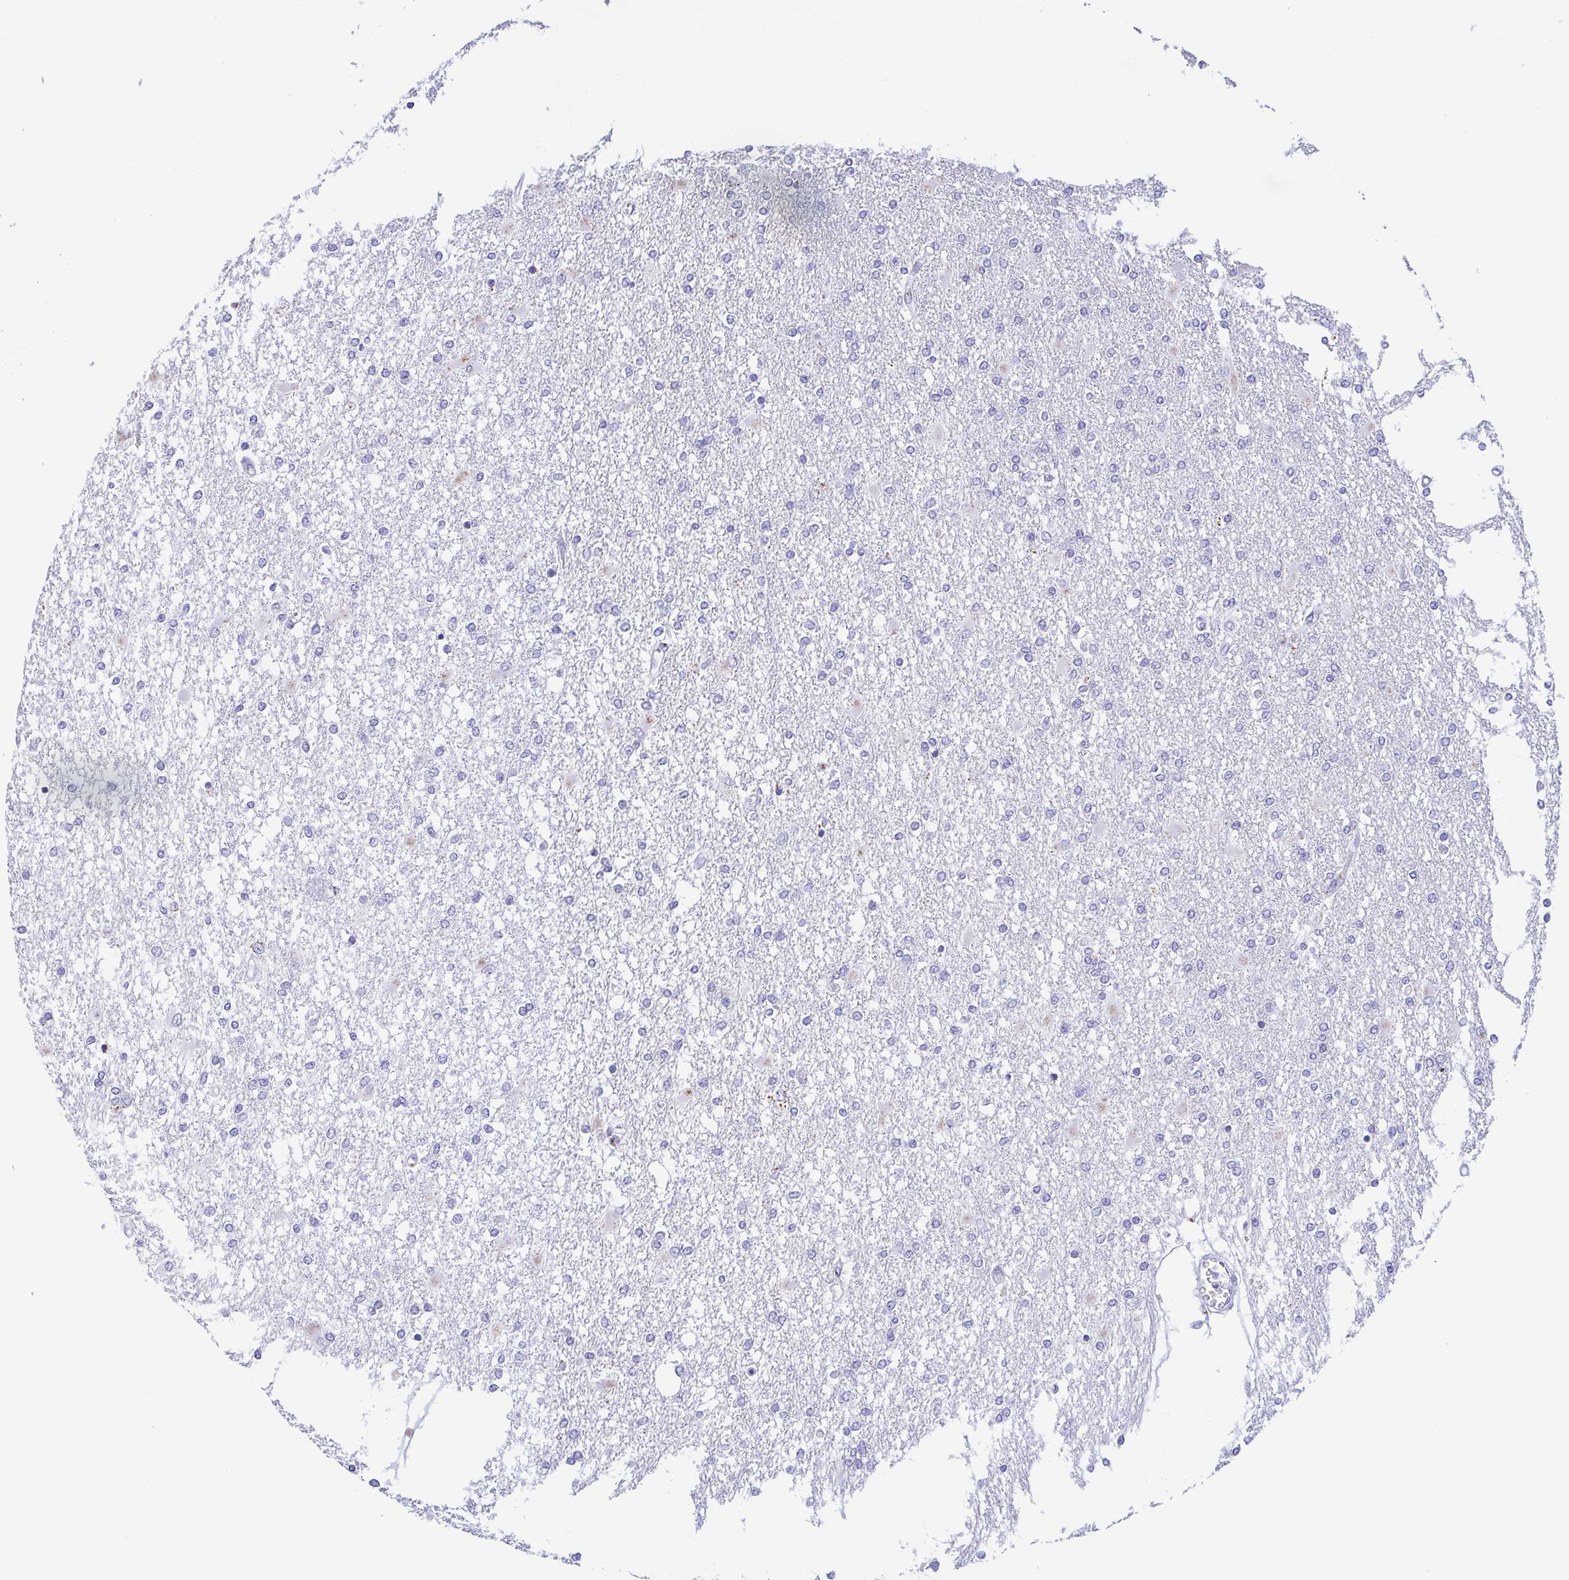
{"staining": {"intensity": "negative", "quantity": "none", "location": "none"}, "tissue": "glioma", "cell_type": "Tumor cells", "image_type": "cancer", "snomed": [{"axis": "morphology", "description": "Glioma, malignant, High grade"}, {"axis": "topography", "description": "Cerebral cortex"}], "caption": "DAB (3,3'-diaminobenzidine) immunohistochemical staining of human malignant glioma (high-grade) exhibits no significant expression in tumor cells. (DAB IHC visualized using brightfield microscopy, high magnification).", "gene": "SULT1B1", "patient": {"sex": "male", "age": 79}}